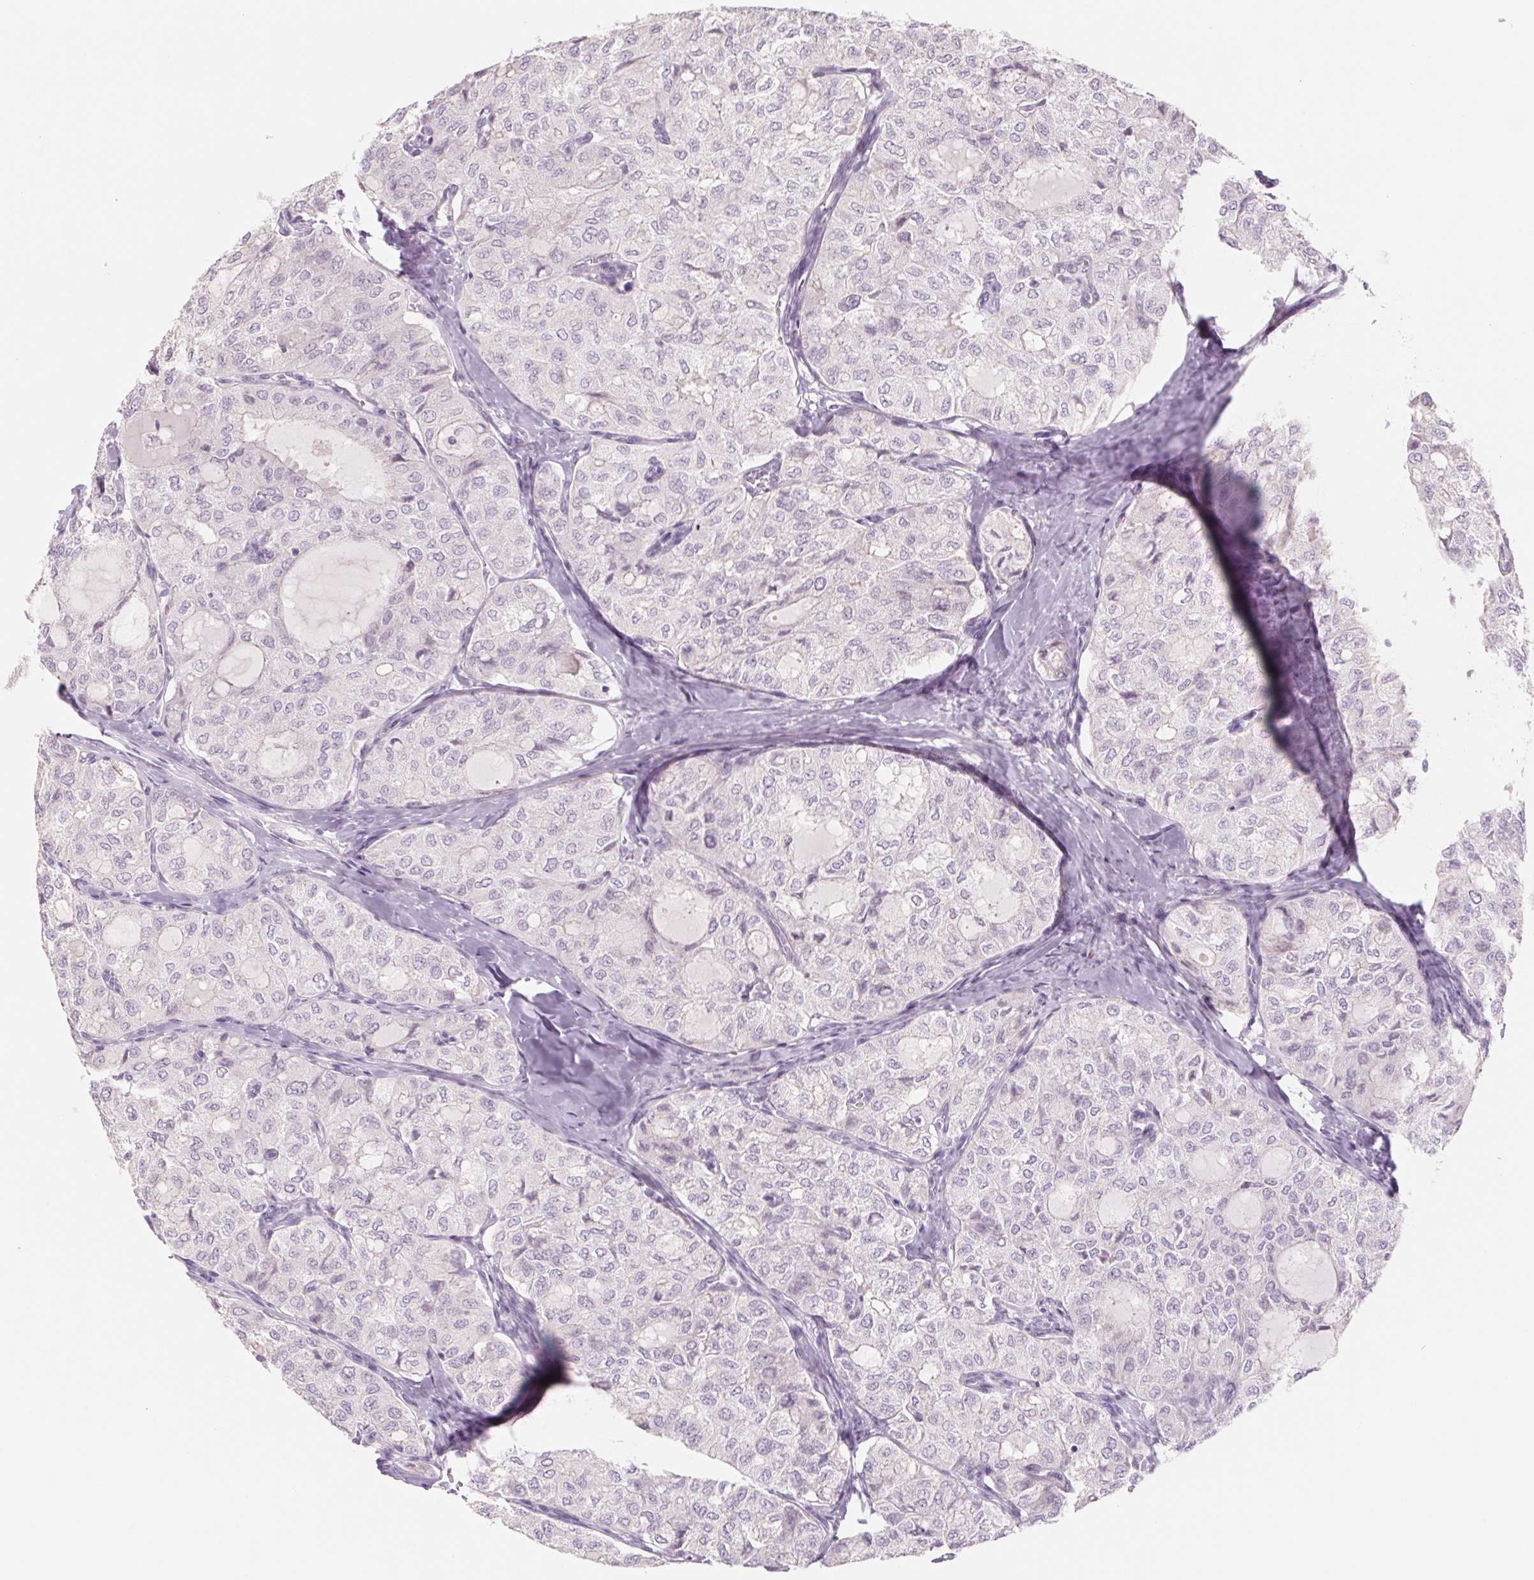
{"staining": {"intensity": "negative", "quantity": "none", "location": "none"}, "tissue": "thyroid cancer", "cell_type": "Tumor cells", "image_type": "cancer", "snomed": [{"axis": "morphology", "description": "Follicular adenoma carcinoma, NOS"}, {"axis": "topography", "description": "Thyroid gland"}], "caption": "The image displays no significant staining in tumor cells of thyroid follicular adenoma carcinoma. (Brightfield microscopy of DAB (3,3'-diaminobenzidine) IHC at high magnification).", "gene": "POU1F1", "patient": {"sex": "male", "age": 75}}